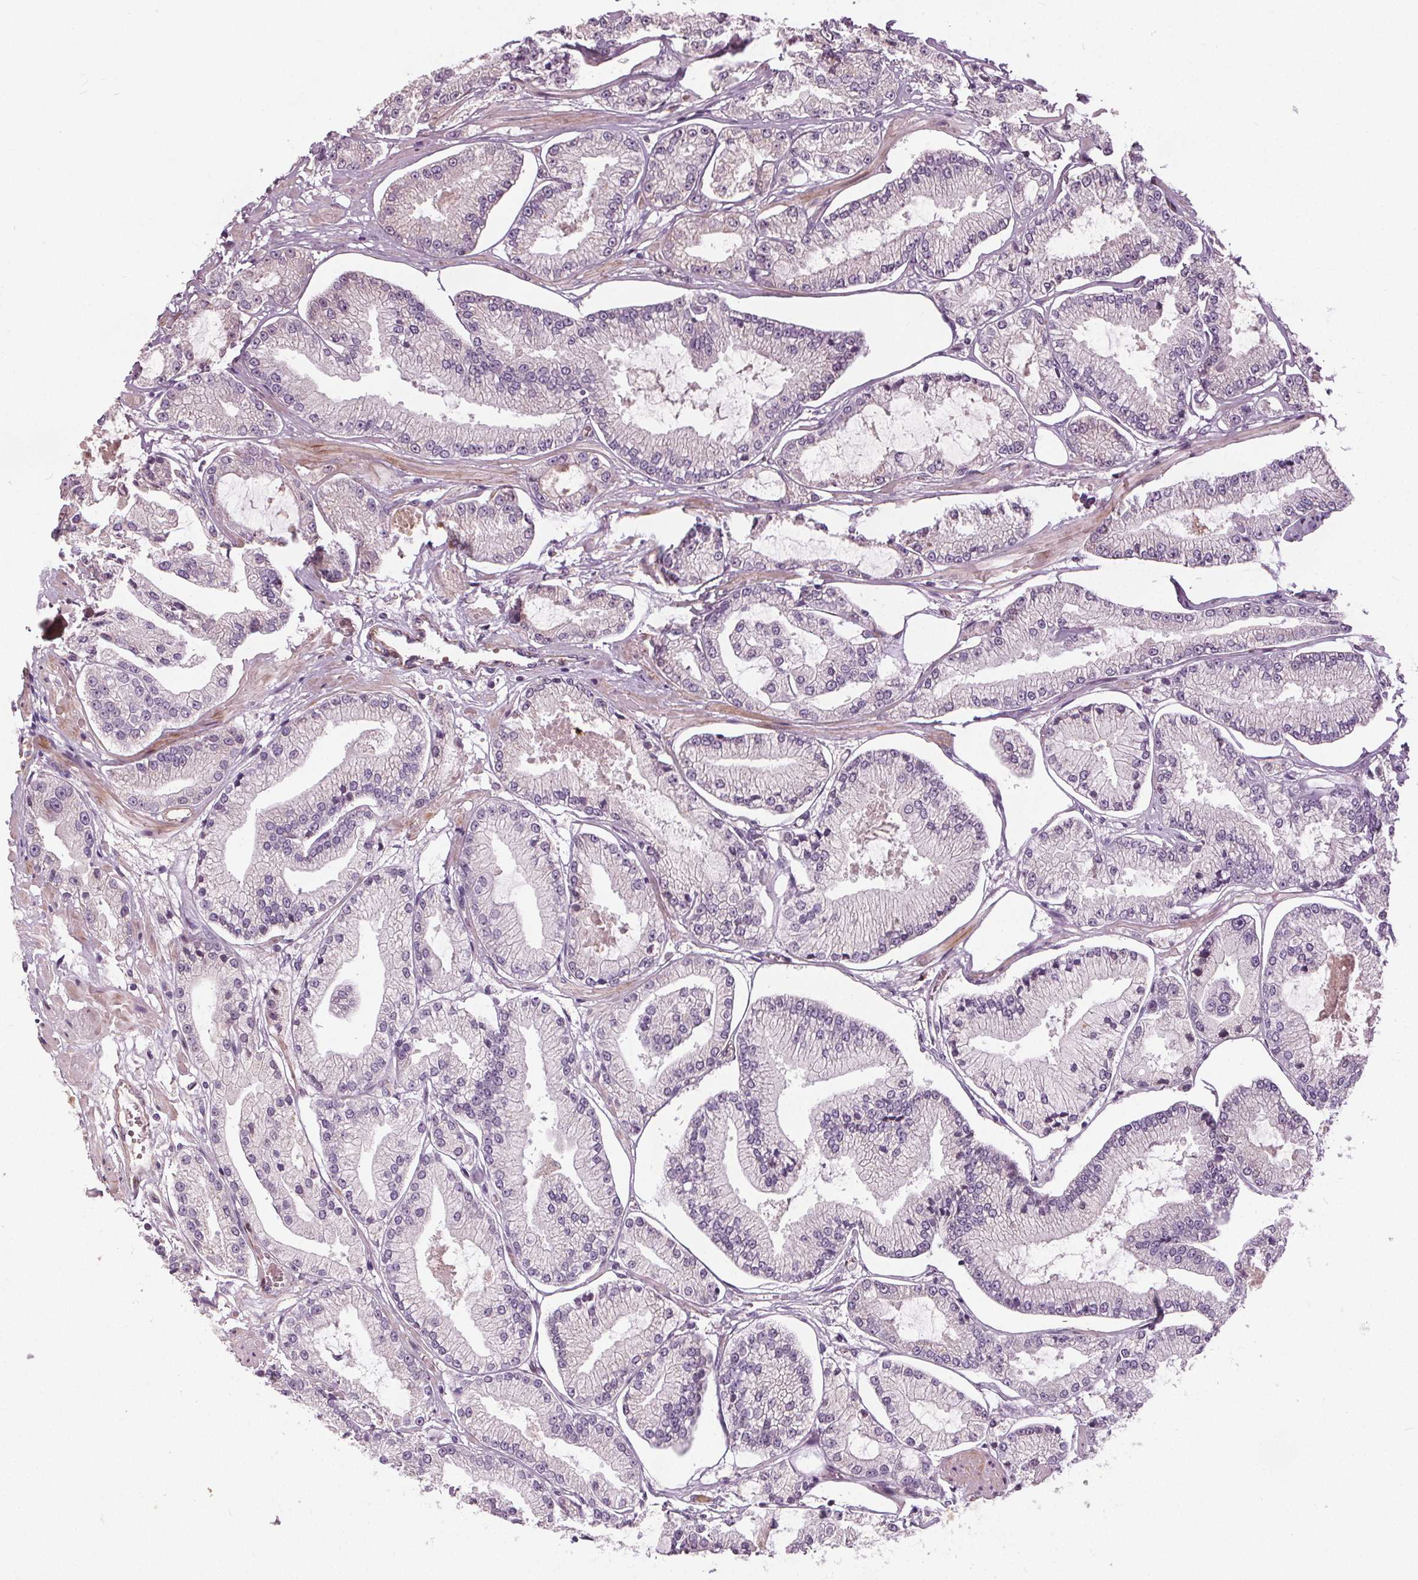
{"staining": {"intensity": "negative", "quantity": "none", "location": "none"}, "tissue": "prostate cancer", "cell_type": "Tumor cells", "image_type": "cancer", "snomed": [{"axis": "morphology", "description": "Adenocarcinoma, Low grade"}, {"axis": "topography", "description": "Prostate"}], "caption": "This micrograph is of adenocarcinoma (low-grade) (prostate) stained with IHC to label a protein in brown with the nuclei are counter-stained blue. There is no positivity in tumor cells.", "gene": "PDGFD", "patient": {"sex": "male", "age": 55}}